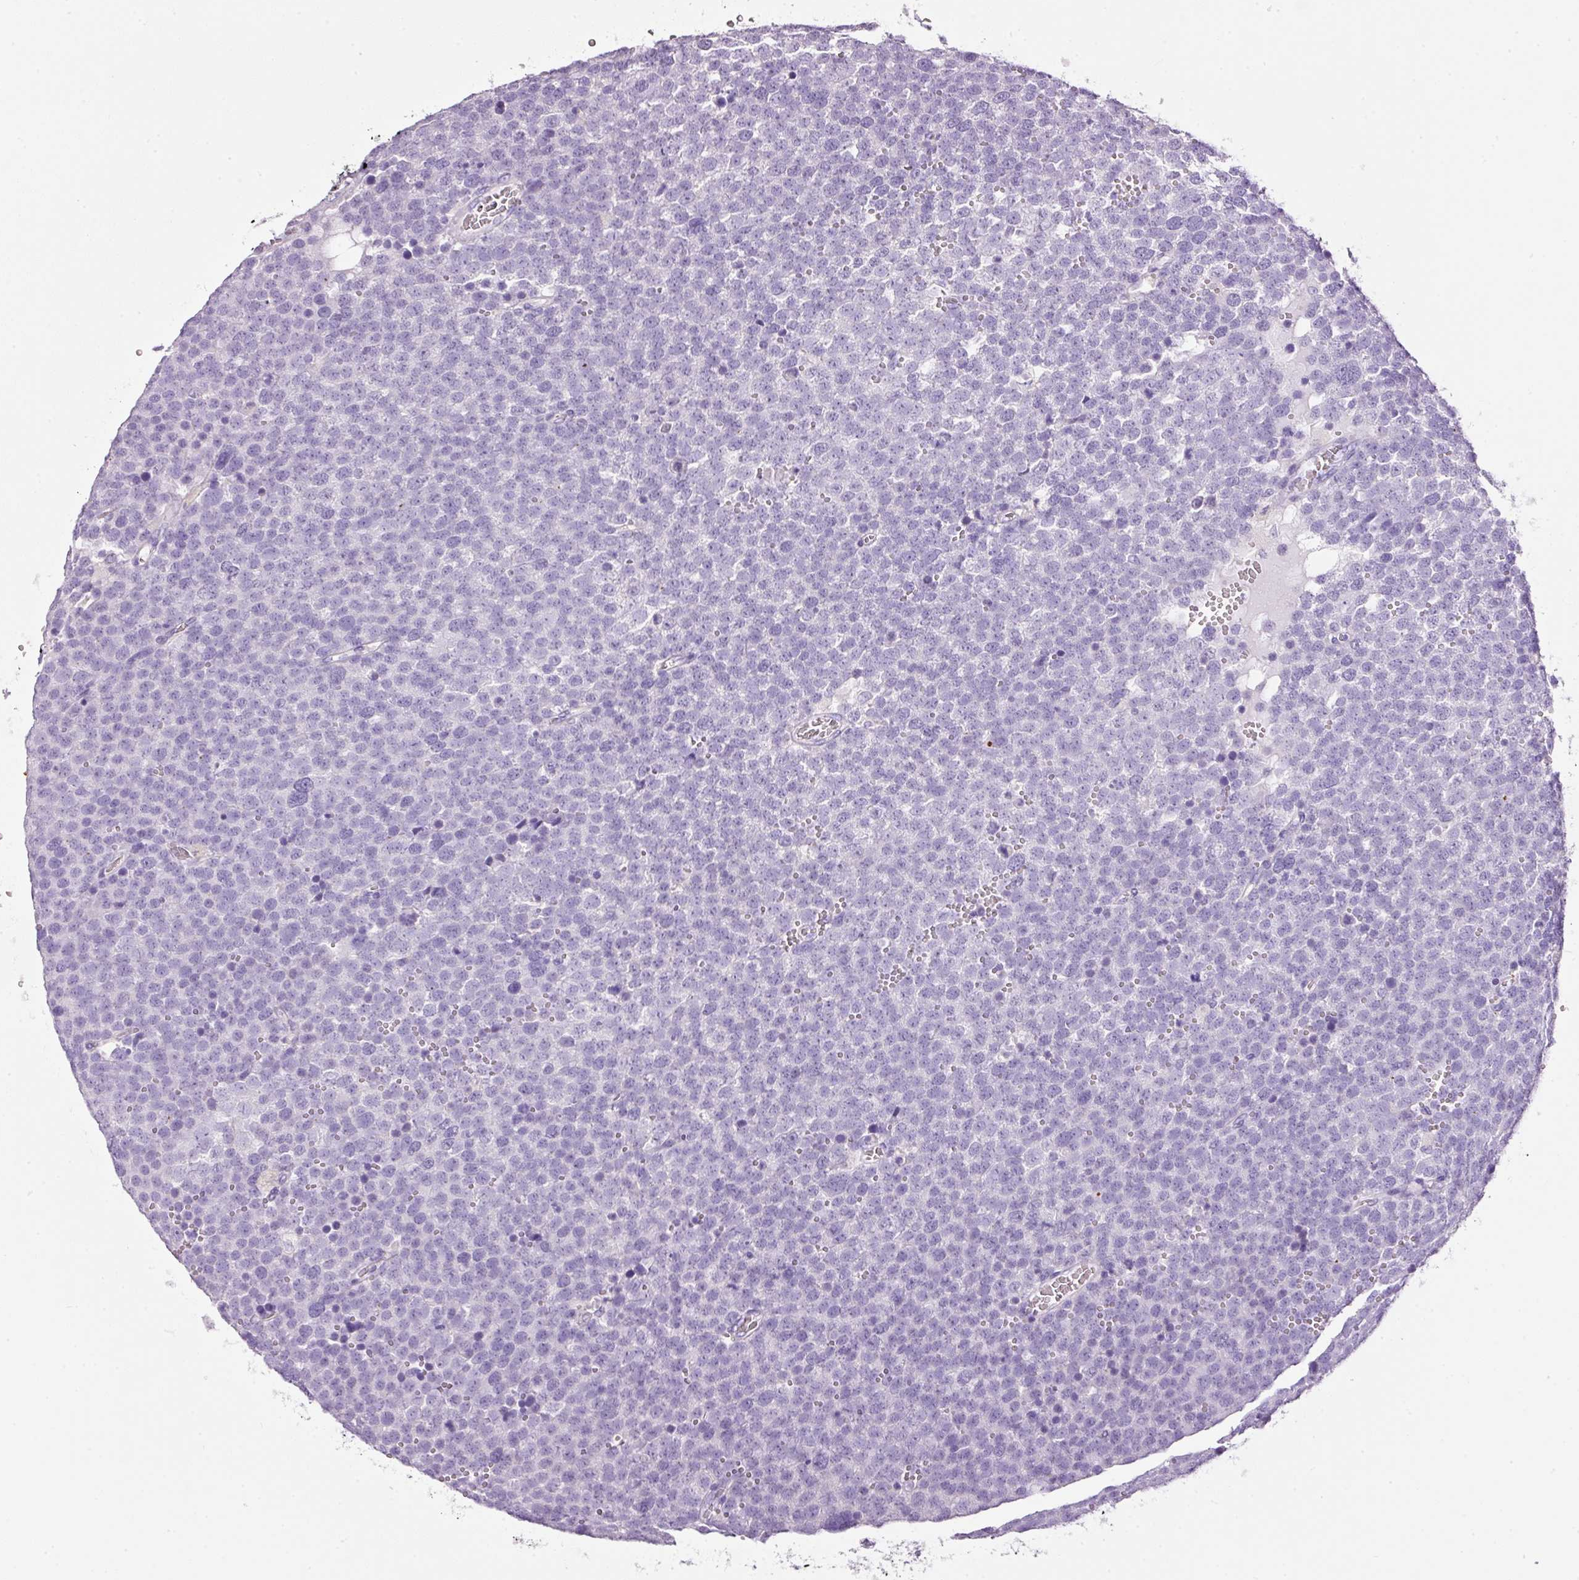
{"staining": {"intensity": "negative", "quantity": "none", "location": "none"}, "tissue": "testis cancer", "cell_type": "Tumor cells", "image_type": "cancer", "snomed": [{"axis": "morphology", "description": "Seminoma, NOS"}, {"axis": "topography", "description": "Testis"}], "caption": "This is an immunohistochemistry image of seminoma (testis). There is no staining in tumor cells.", "gene": "BSND", "patient": {"sex": "male", "age": 71}}